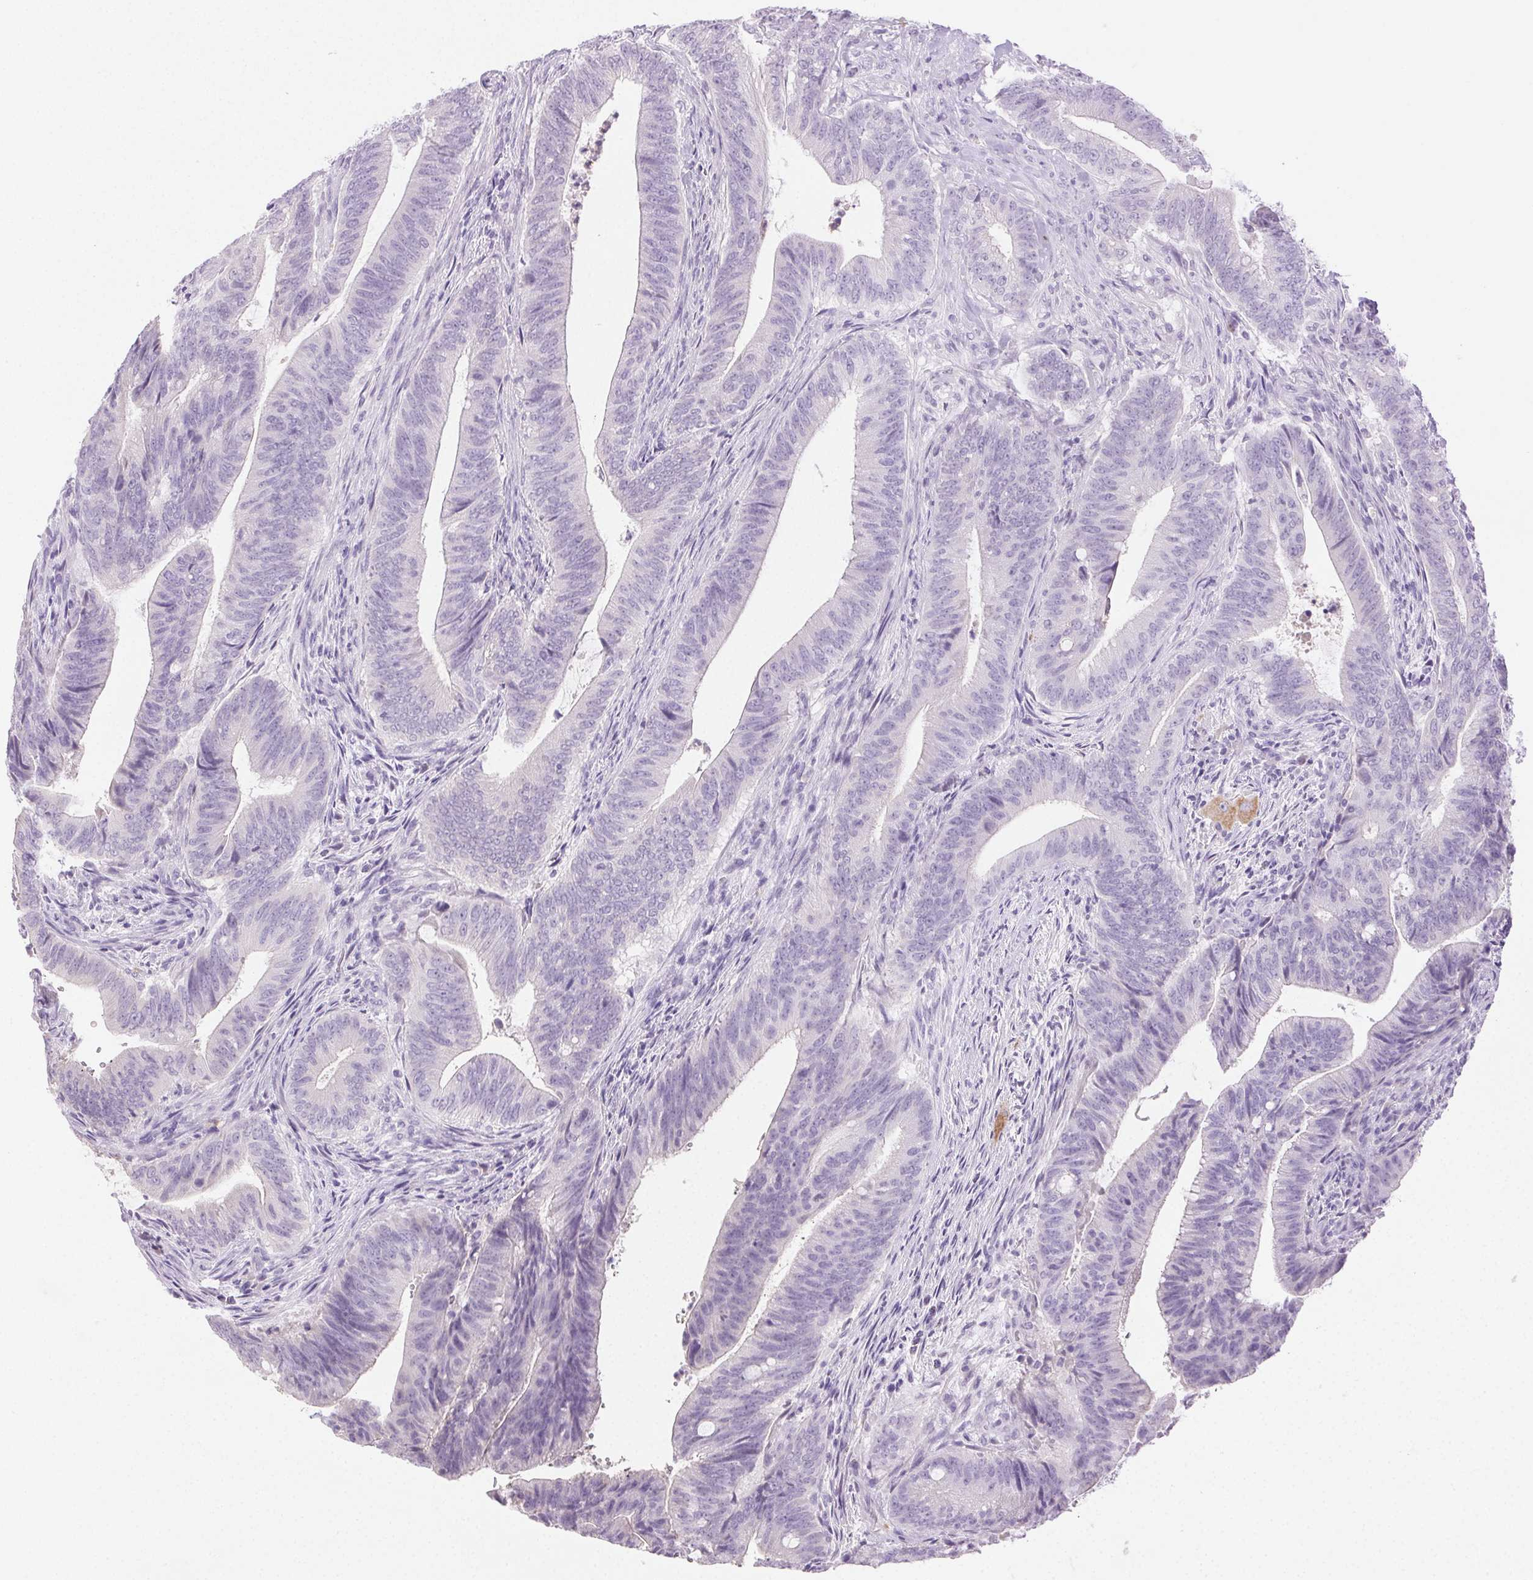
{"staining": {"intensity": "negative", "quantity": "none", "location": "none"}, "tissue": "colorectal cancer", "cell_type": "Tumor cells", "image_type": "cancer", "snomed": [{"axis": "morphology", "description": "Adenocarcinoma, NOS"}, {"axis": "topography", "description": "Colon"}], "caption": "Human colorectal cancer stained for a protein using IHC demonstrates no expression in tumor cells.", "gene": "EMX2", "patient": {"sex": "female", "age": 43}}